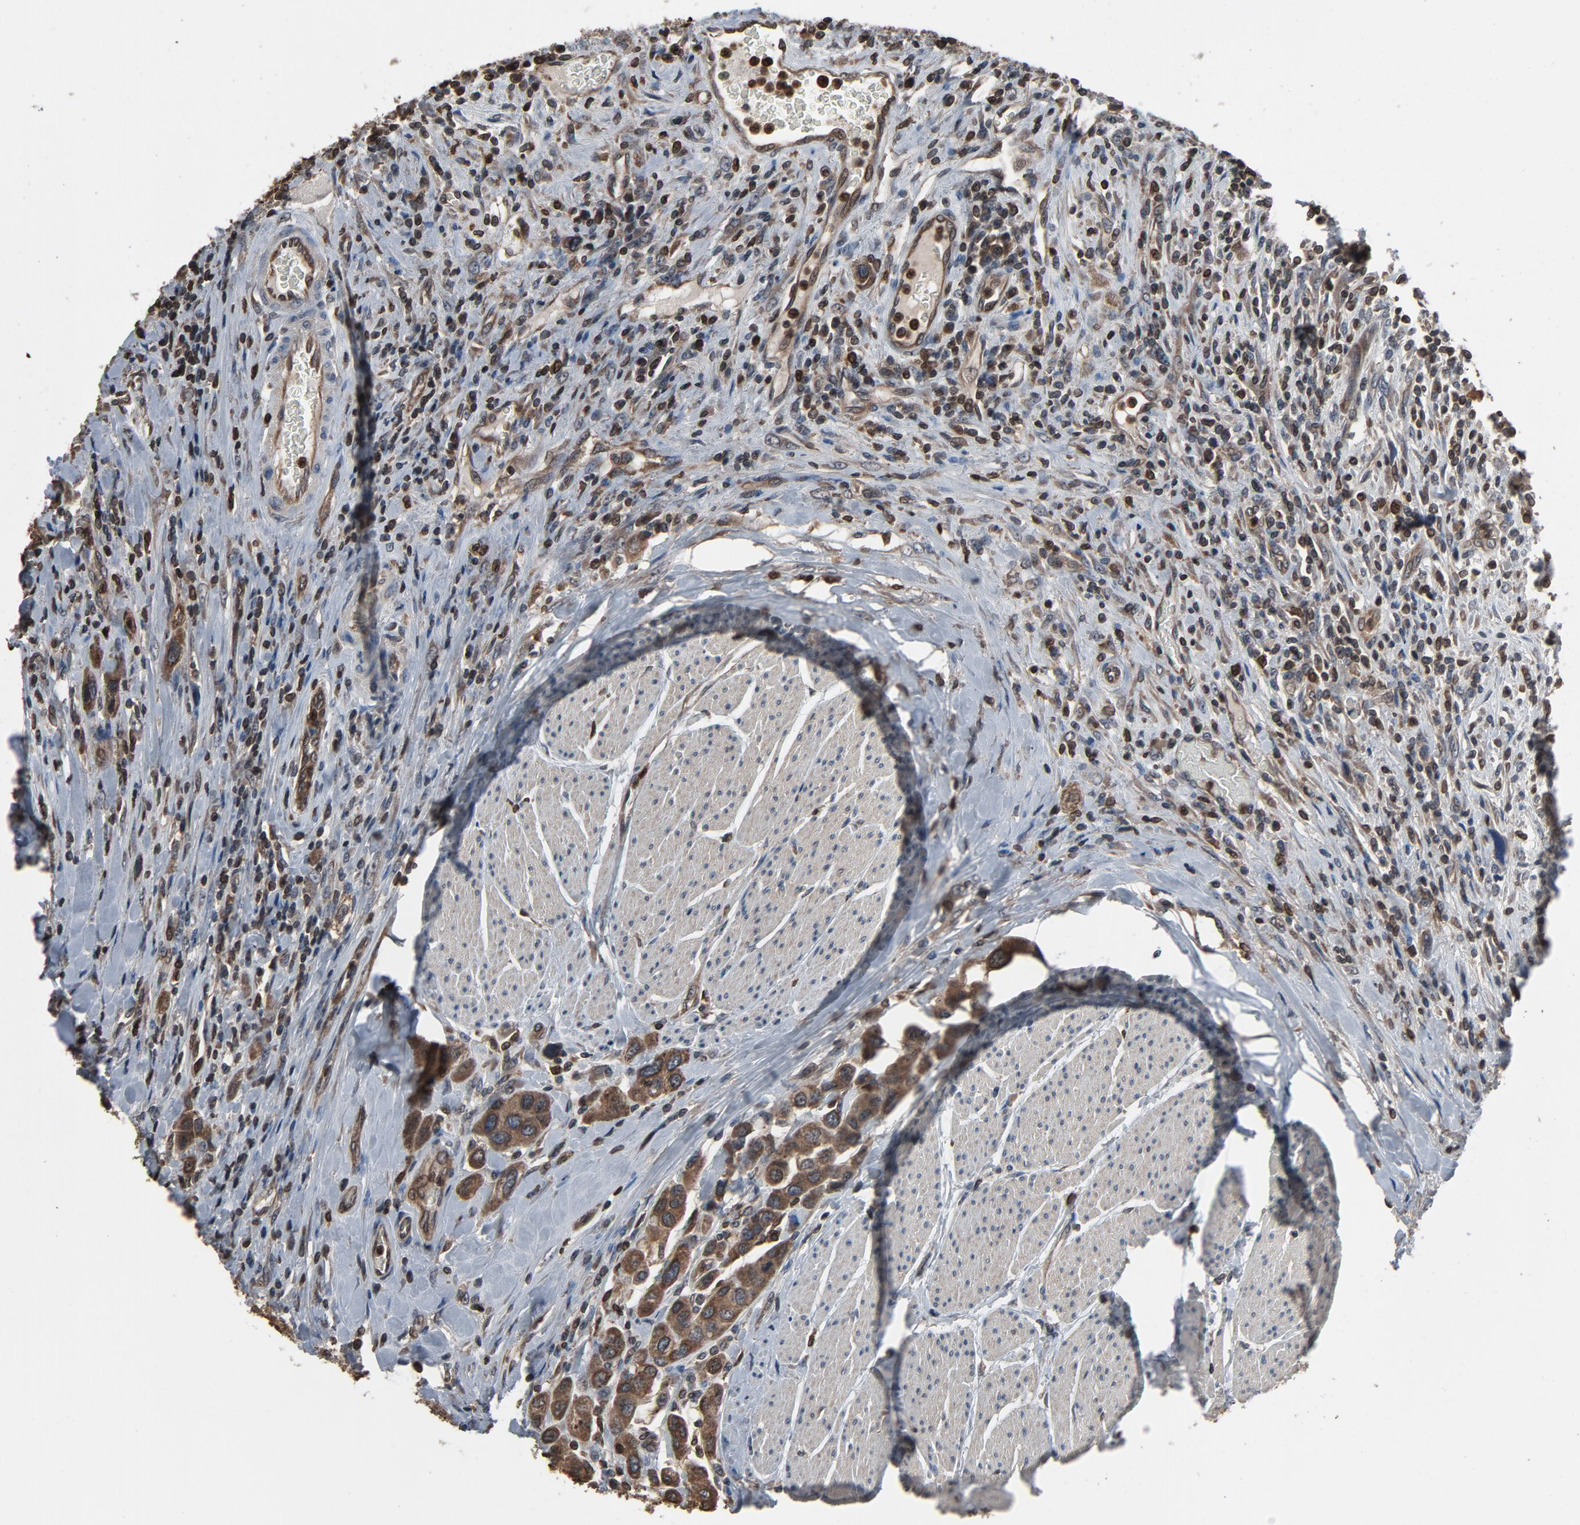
{"staining": {"intensity": "moderate", "quantity": ">75%", "location": "cytoplasmic/membranous"}, "tissue": "urothelial cancer", "cell_type": "Tumor cells", "image_type": "cancer", "snomed": [{"axis": "morphology", "description": "Urothelial carcinoma, High grade"}, {"axis": "topography", "description": "Urinary bladder"}], "caption": "Human urothelial cancer stained for a protein (brown) shows moderate cytoplasmic/membranous positive positivity in approximately >75% of tumor cells.", "gene": "UBE2D1", "patient": {"sex": "male", "age": 50}}